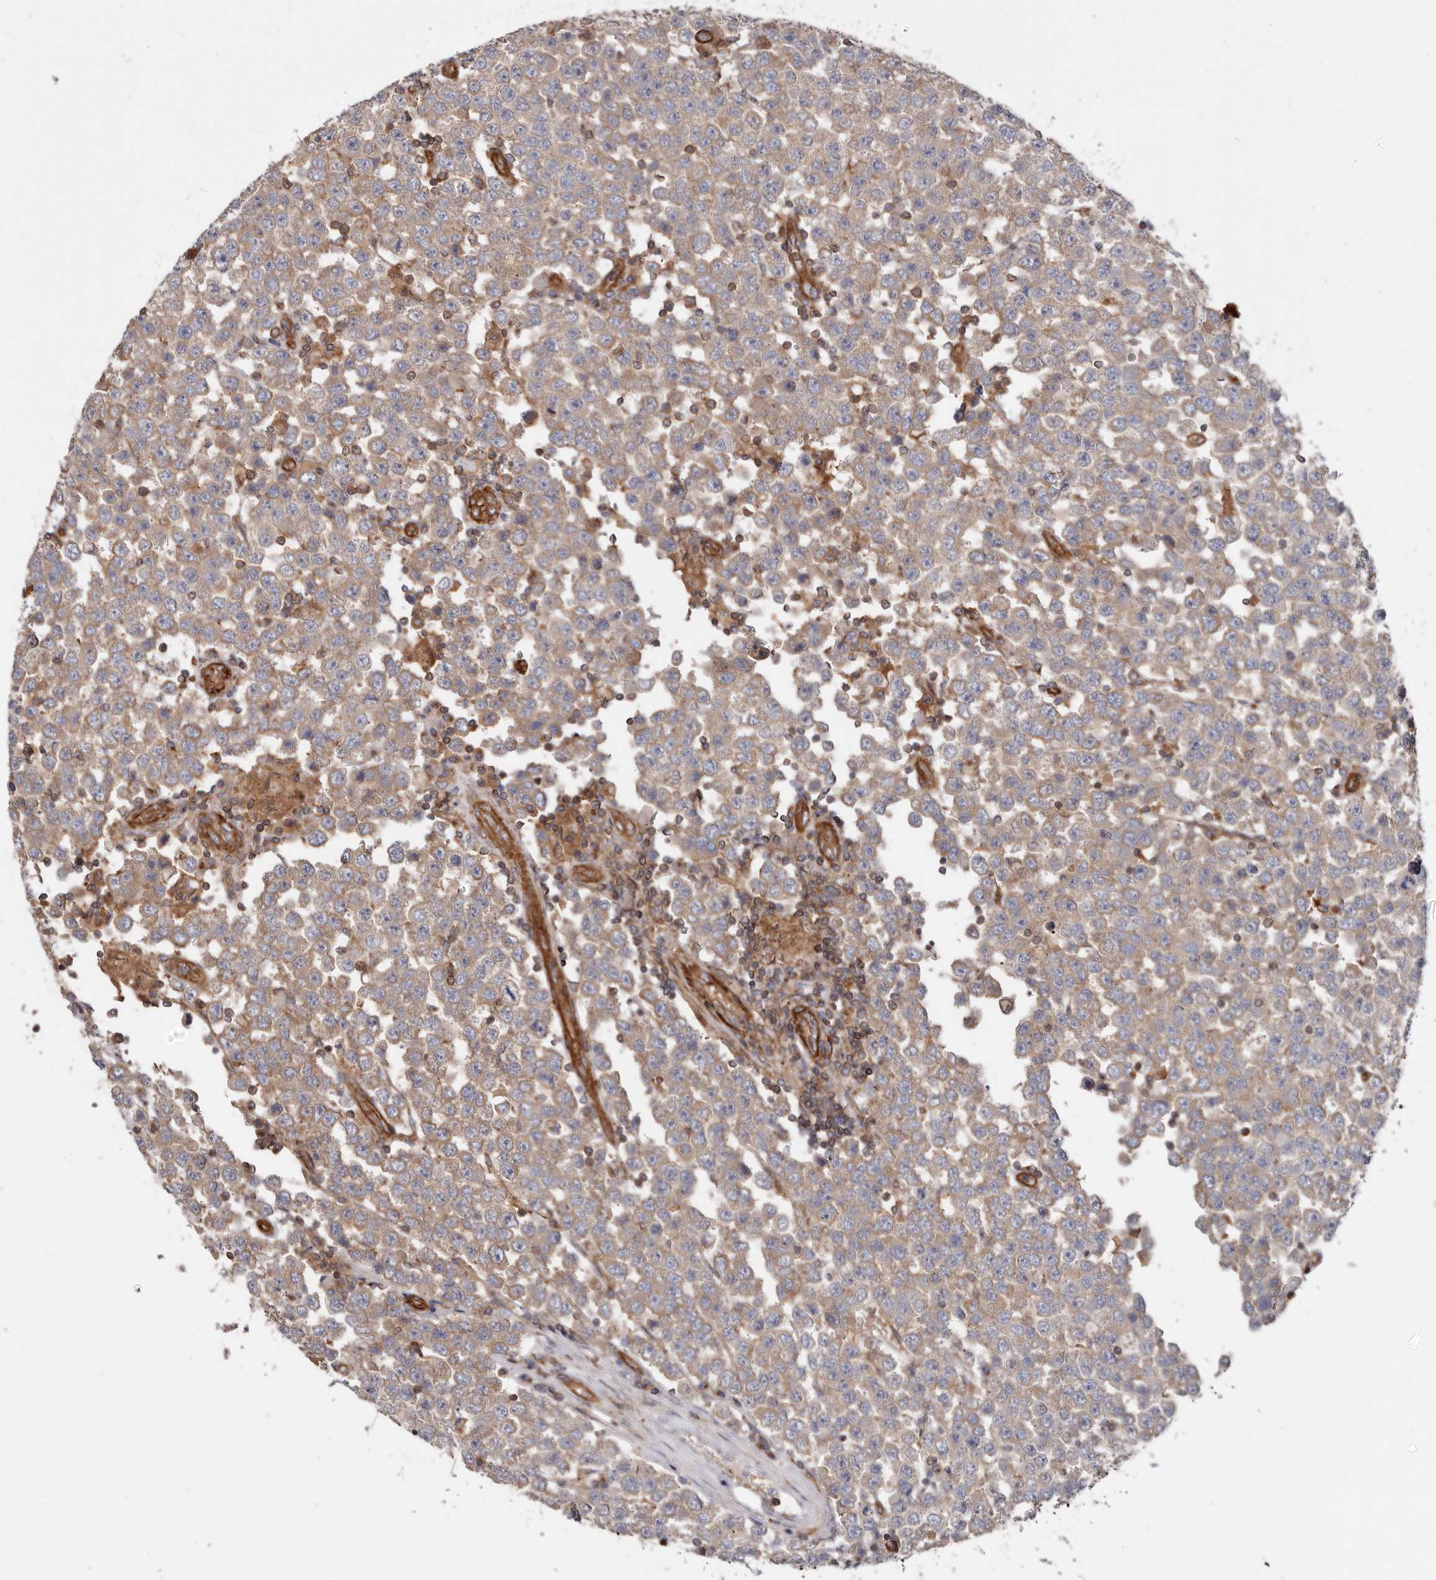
{"staining": {"intensity": "moderate", "quantity": ">75%", "location": "cytoplasmic/membranous"}, "tissue": "testis cancer", "cell_type": "Tumor cells", "image_type": "cancer", "snomed": [{"axis": "morphology", "description": "Seminoma, NOS"}, {"axis": "topography", "description": "Testis"}], "caption": "Testis cancer stained with a protein marker demonstrates moderate staining in tumor cells.", "gene": "TMC7", "patient": {"sex": "male", "age": 28}}